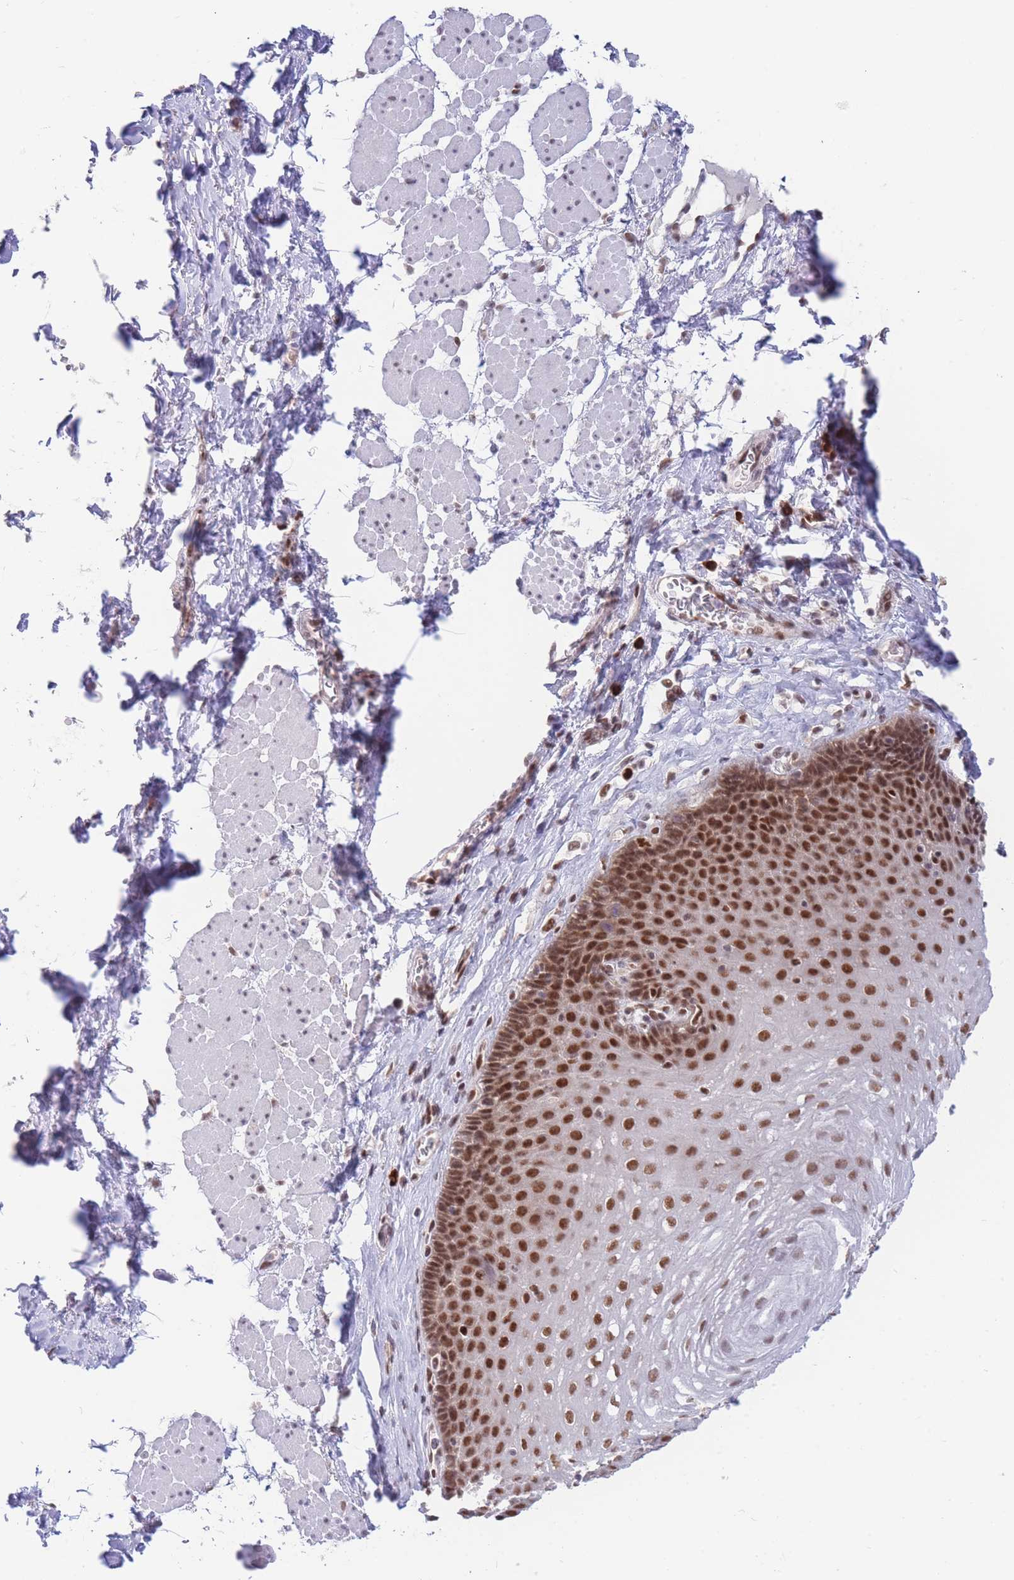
{"staining": {"intensity": "strong", "quantity": ">75%", "location": "nuclear"}, "tissue": "esophagus", "cell_type": "Squamous epithelial cells", "image_type": "normal", "snomed": [{"axis": "morphology", "description": "Normal tissue, NOS"}, {"axis": "topography", "description": "Esophagus"}], "caption": "IHC (DAB) staining of benign human esophagus displays strong nuclear protein positivity in about >75% of squamous epithelial cells.", "gene": "SMAD9", "patient": {"sex": "female", "age": 66}}